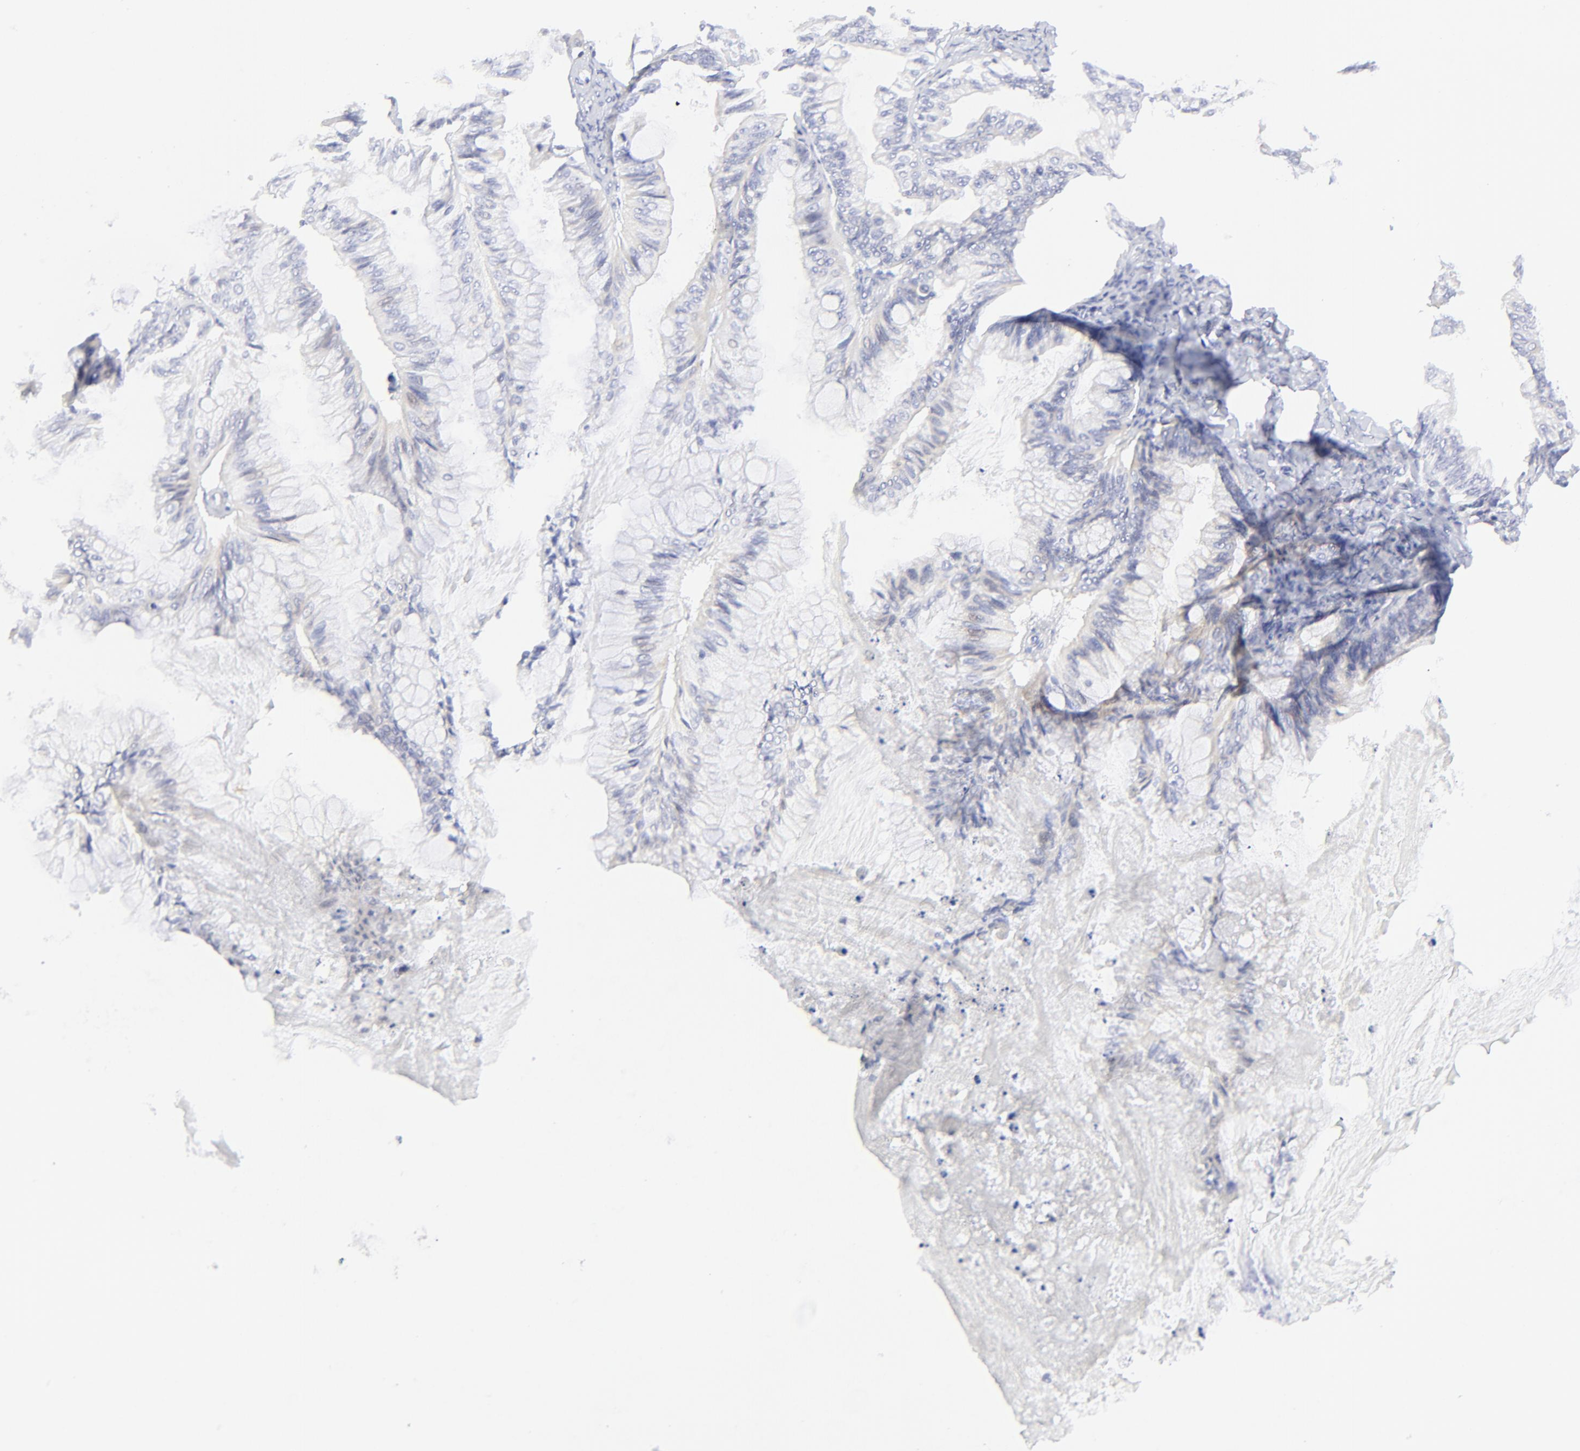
{"staining": {"intensity": "negative", "quantity": "none", "location": "none"}, "tissue": "ovarian cancer", "cell_type": "Tumor cells", "image_type": "cancer", "snomed": [{"axis": "morphology", "description": "Cystadenocarcinoma, mucinous, NOS"}, {"axis": "topography", "description": "Ovary"}], "caption": "IHC histopathology image of human mucinous cystadenocarcinoma (ovarian) stained for a protein (brown), which exhibits no positivity in tumor cells.", "gene": "LHFPL1", "patient": {"sex": "female", "age": 57}}